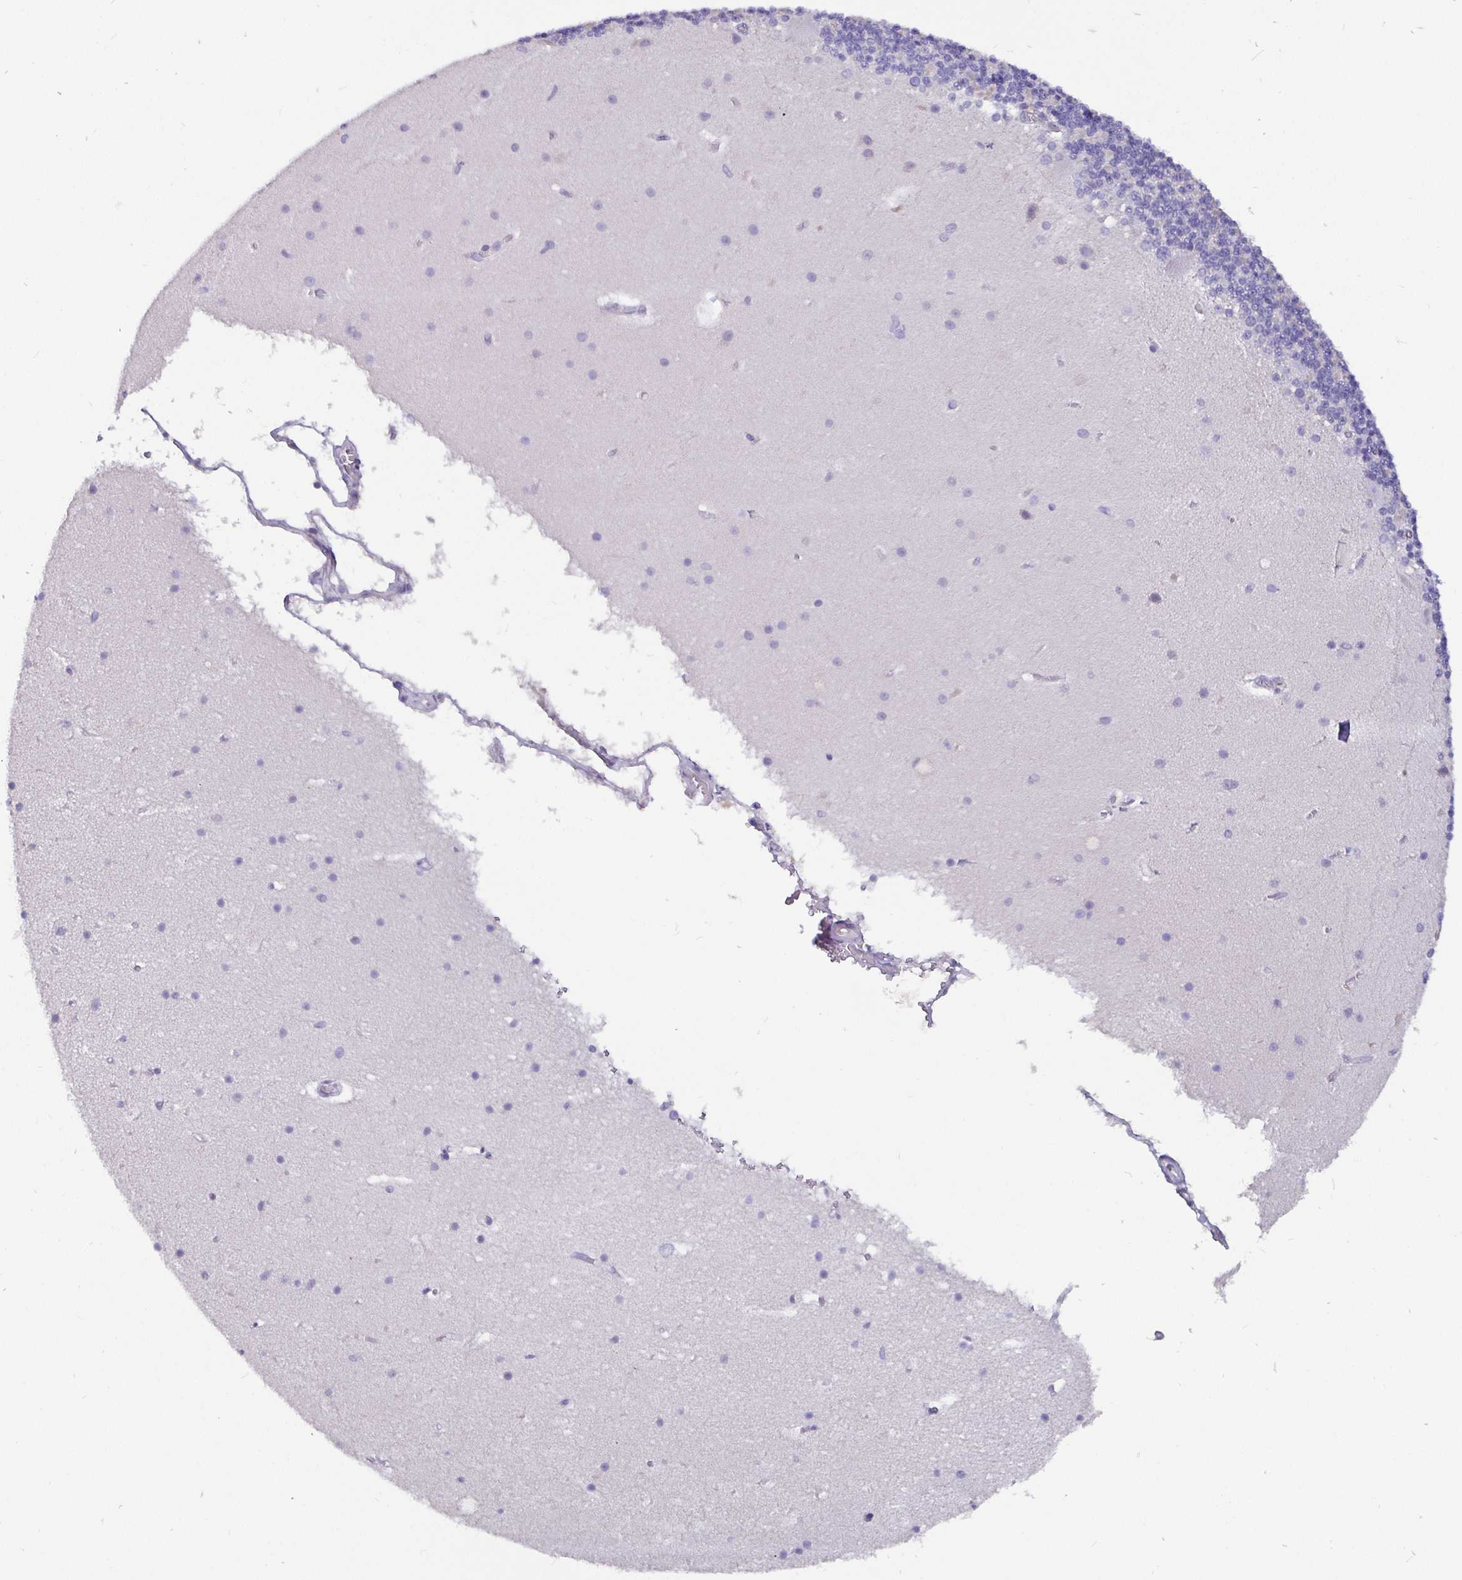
{"staining": {"intensity": "negative", "quantity": "none", "location": "none"}, "tissue": "cerebellum", "cell_type": "Cells in granular layer", "image_type": "normal", "snomed": [{"axis": "morphology", "description": "Normal tissue, NOS"}, {"axis": "topography", "description": "Cerebellum"}], "caption": "Human cerebellum stained for a protein using immunohistochemistry demonstrates no expression in cells in granular layer.", "gene": "ADAMTS6", "patient": {"sex": "male", "age": 70}}